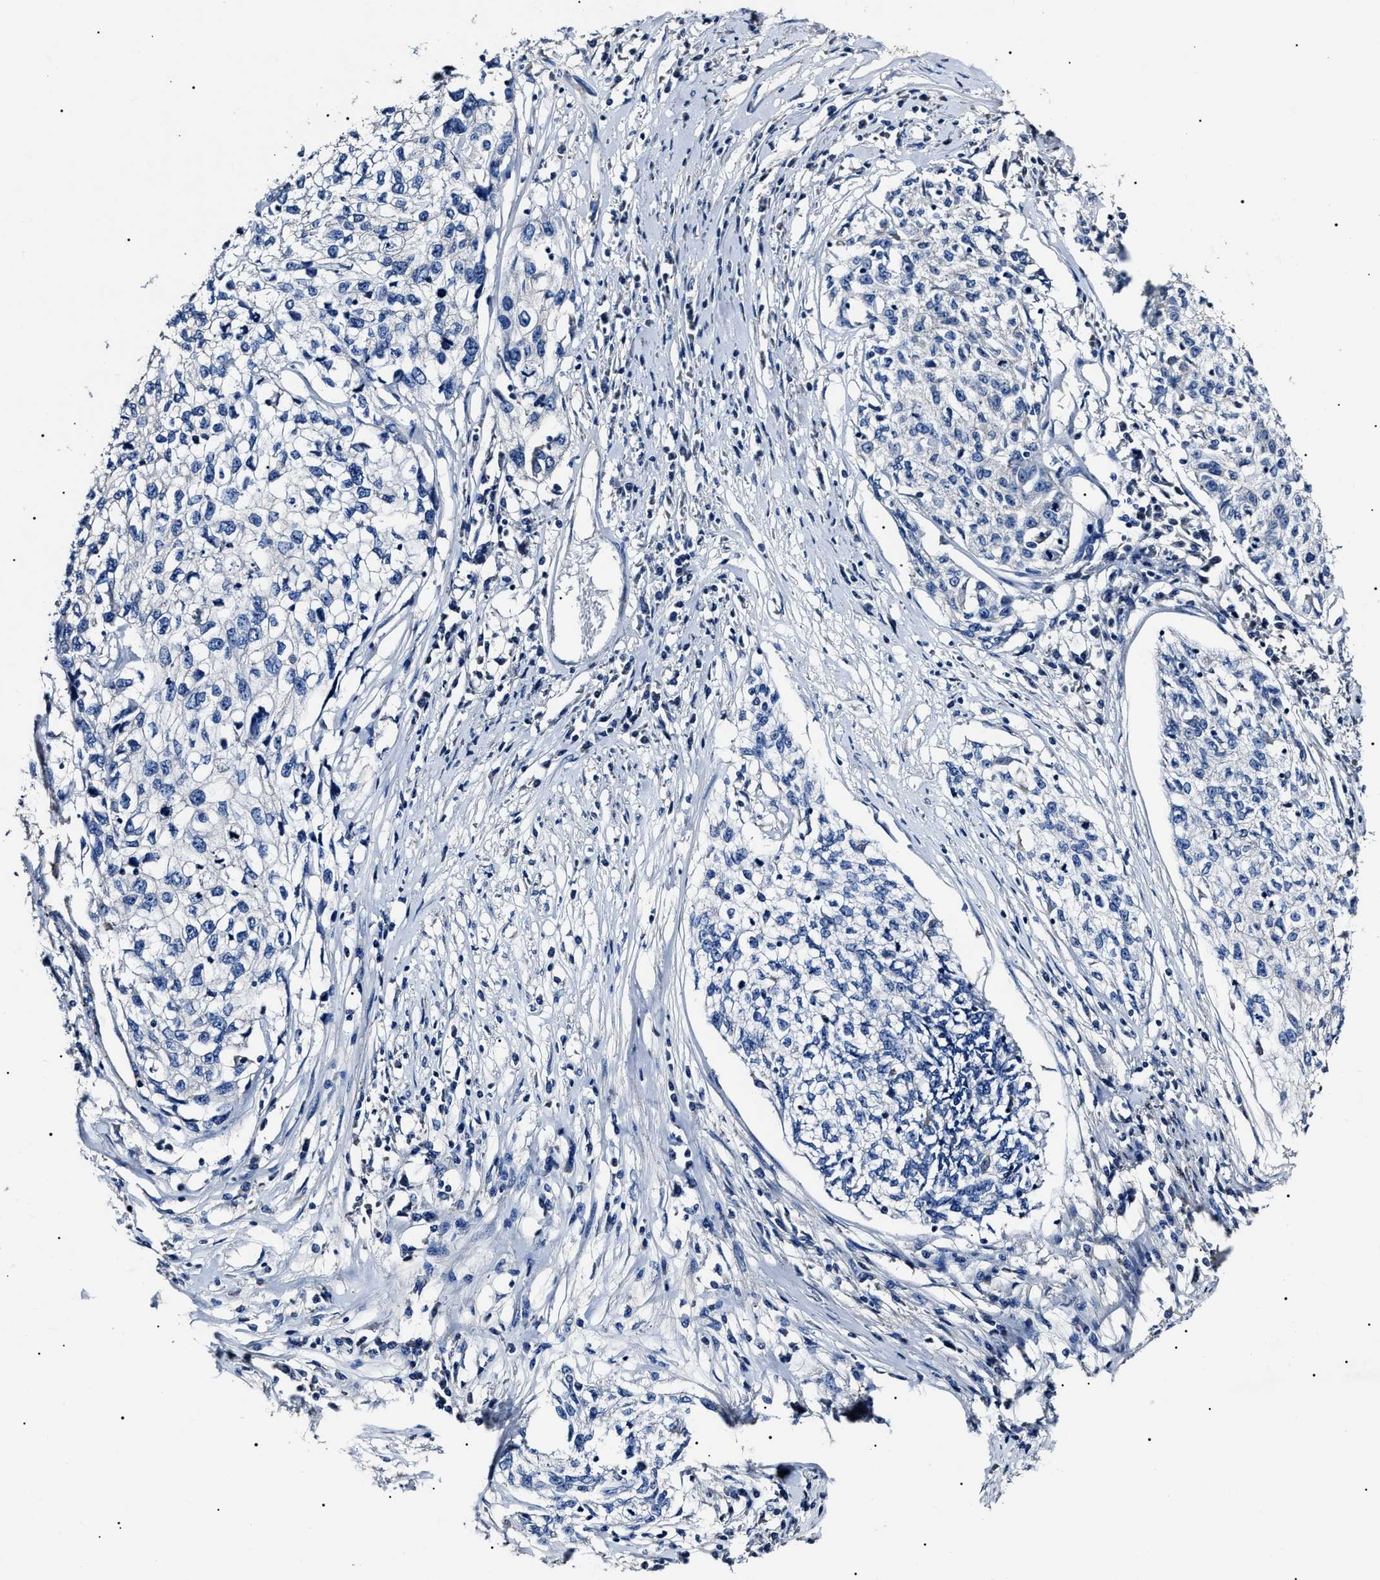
{"staining": {"intensity": "negative", "quantity": "none", "location": "none"}, "tissue": "cervical cancer", "cell_type": "Tumor cells", "image_type": "cancer", "snomed": [{"axis": "morphology", "description": "Squamous cell carcinoma, NOS"}, {"axis": "topography", "description": "Cervix"}], "caption": "IHC image of neoplastic tissue: cervical cancer stained with DAB exhibits no significant protein staining in tumor cells. (DAB (3,3'-diaminobenzidine) immunohistochemistry with hematoxylin counter stain).", "gene": "KLHL42", "patient": {"sex": "female", "age": 57}}